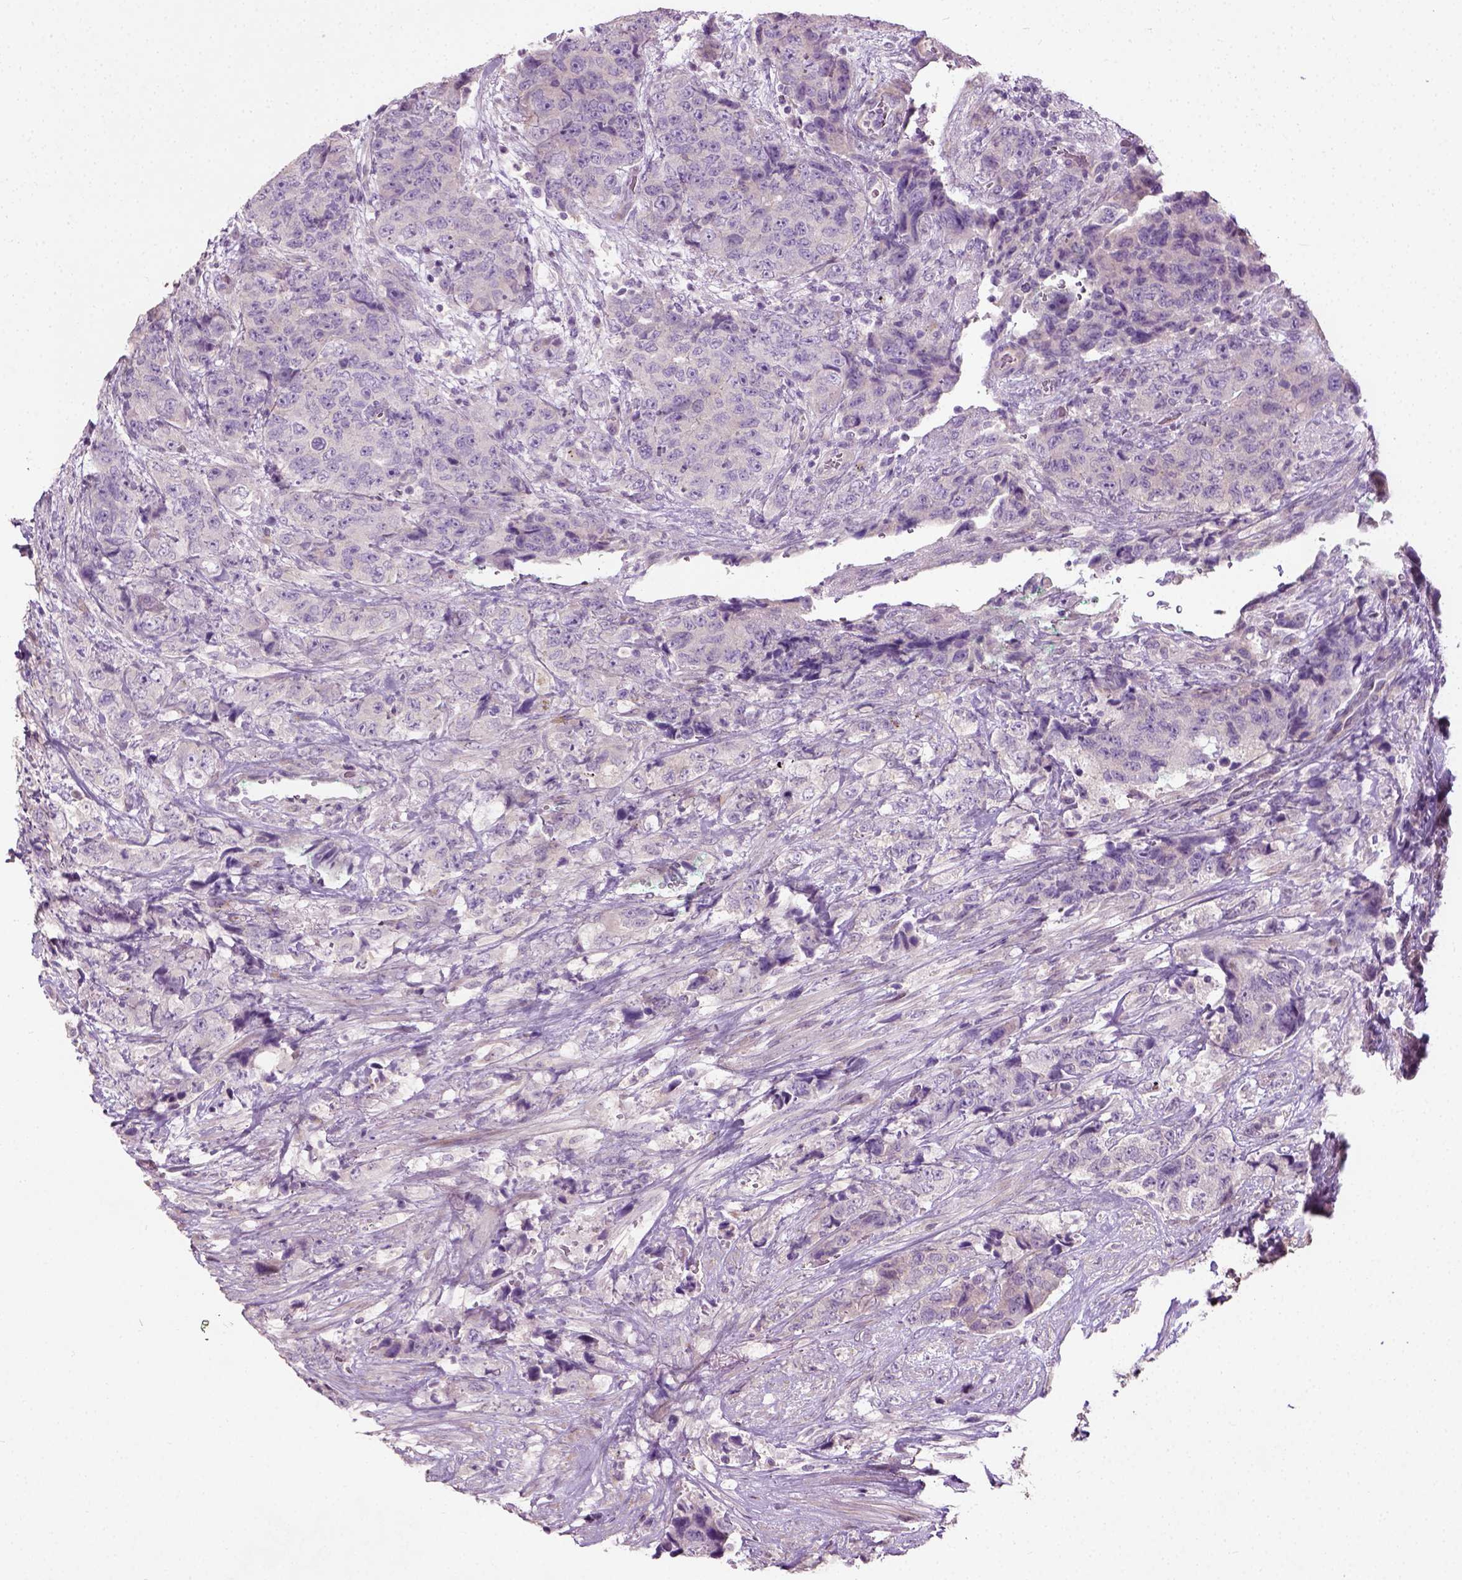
{"staining": {"intensity": "negative", "quantity": "none", "location": "none"}, "tissue": "urothelial cancer", "cell_type": "Tumor cells", "image_type": "cancer", "snomed": [{"axis": "morphology", "description": "Urothelial carcinoma, High grade"}, {"axis": "topography", "description": "Urinary bladder"}], "caption": "IHC image of high-grade urothelial carcinoma stained for a protein (brown), which reveals no positivity in tumor cells. (Brightfield microscopy of DAB immunohistochemistry at high magnification).", "gene": "PKP3", "patient": {"sex": "female", "age": 78}}